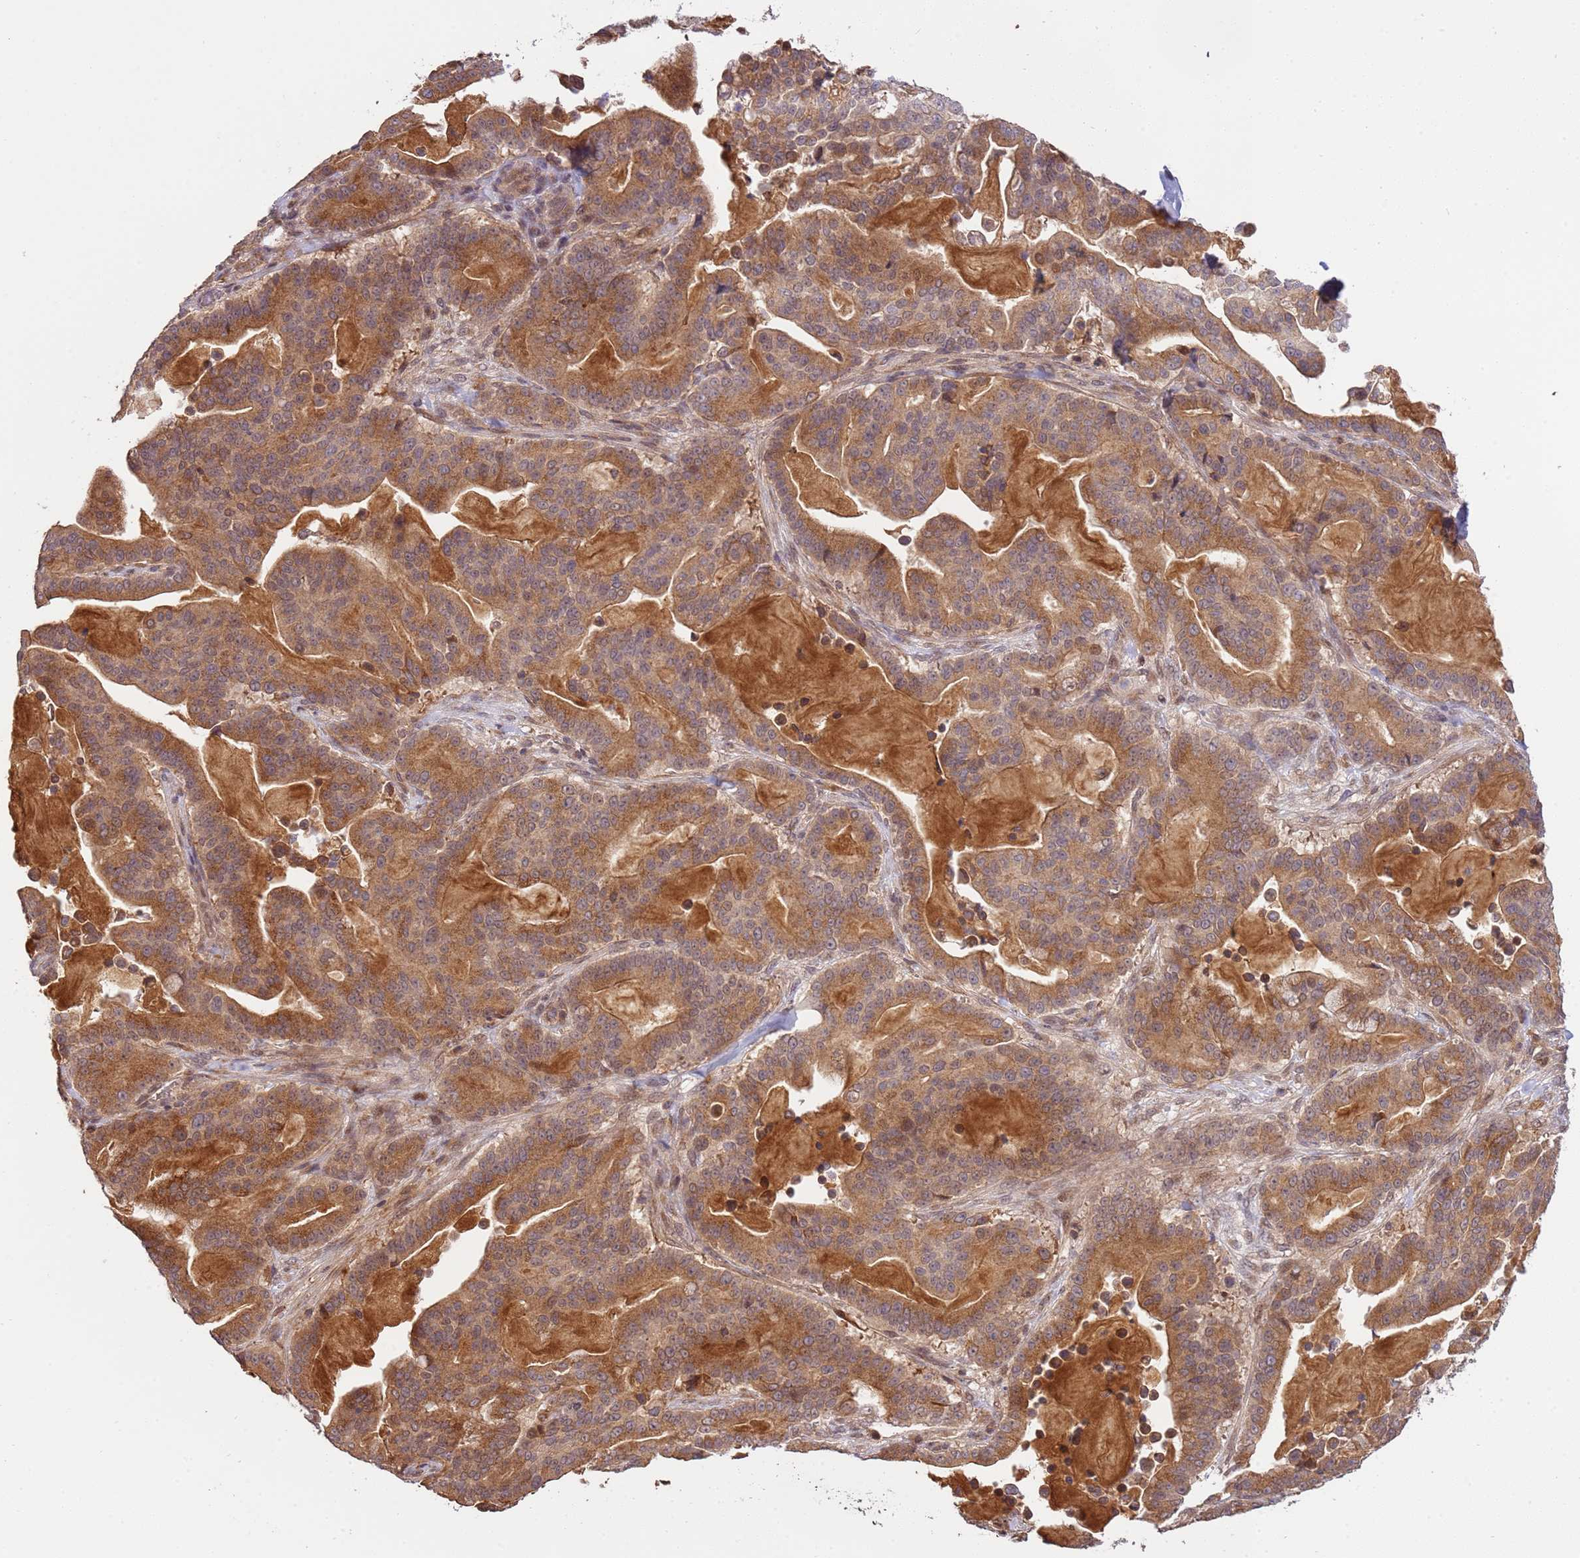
{"staining": {"intensity": "moderate", "quantity": ">75%", "location": "cytoplasmic/membranous"}, "tissue": "pancreatic cancer", "cell_type": "Tumor cells", "image_type": "cancer", "snomed": [{"axis": "morphology", "description": "Adenocarcinoma, NOS"}, {"axis": "topography", "description": "Pancreas"}], "caption": "Pancreatic cancer (adenocarcinoma) was stained to show a protein in brown. There is medium levels of moderate cytoplasmic/membranous positivity in about >75% of tumor cells.", "gene": "ZNF624", "patient": {"sex": "male", "age": 63}}